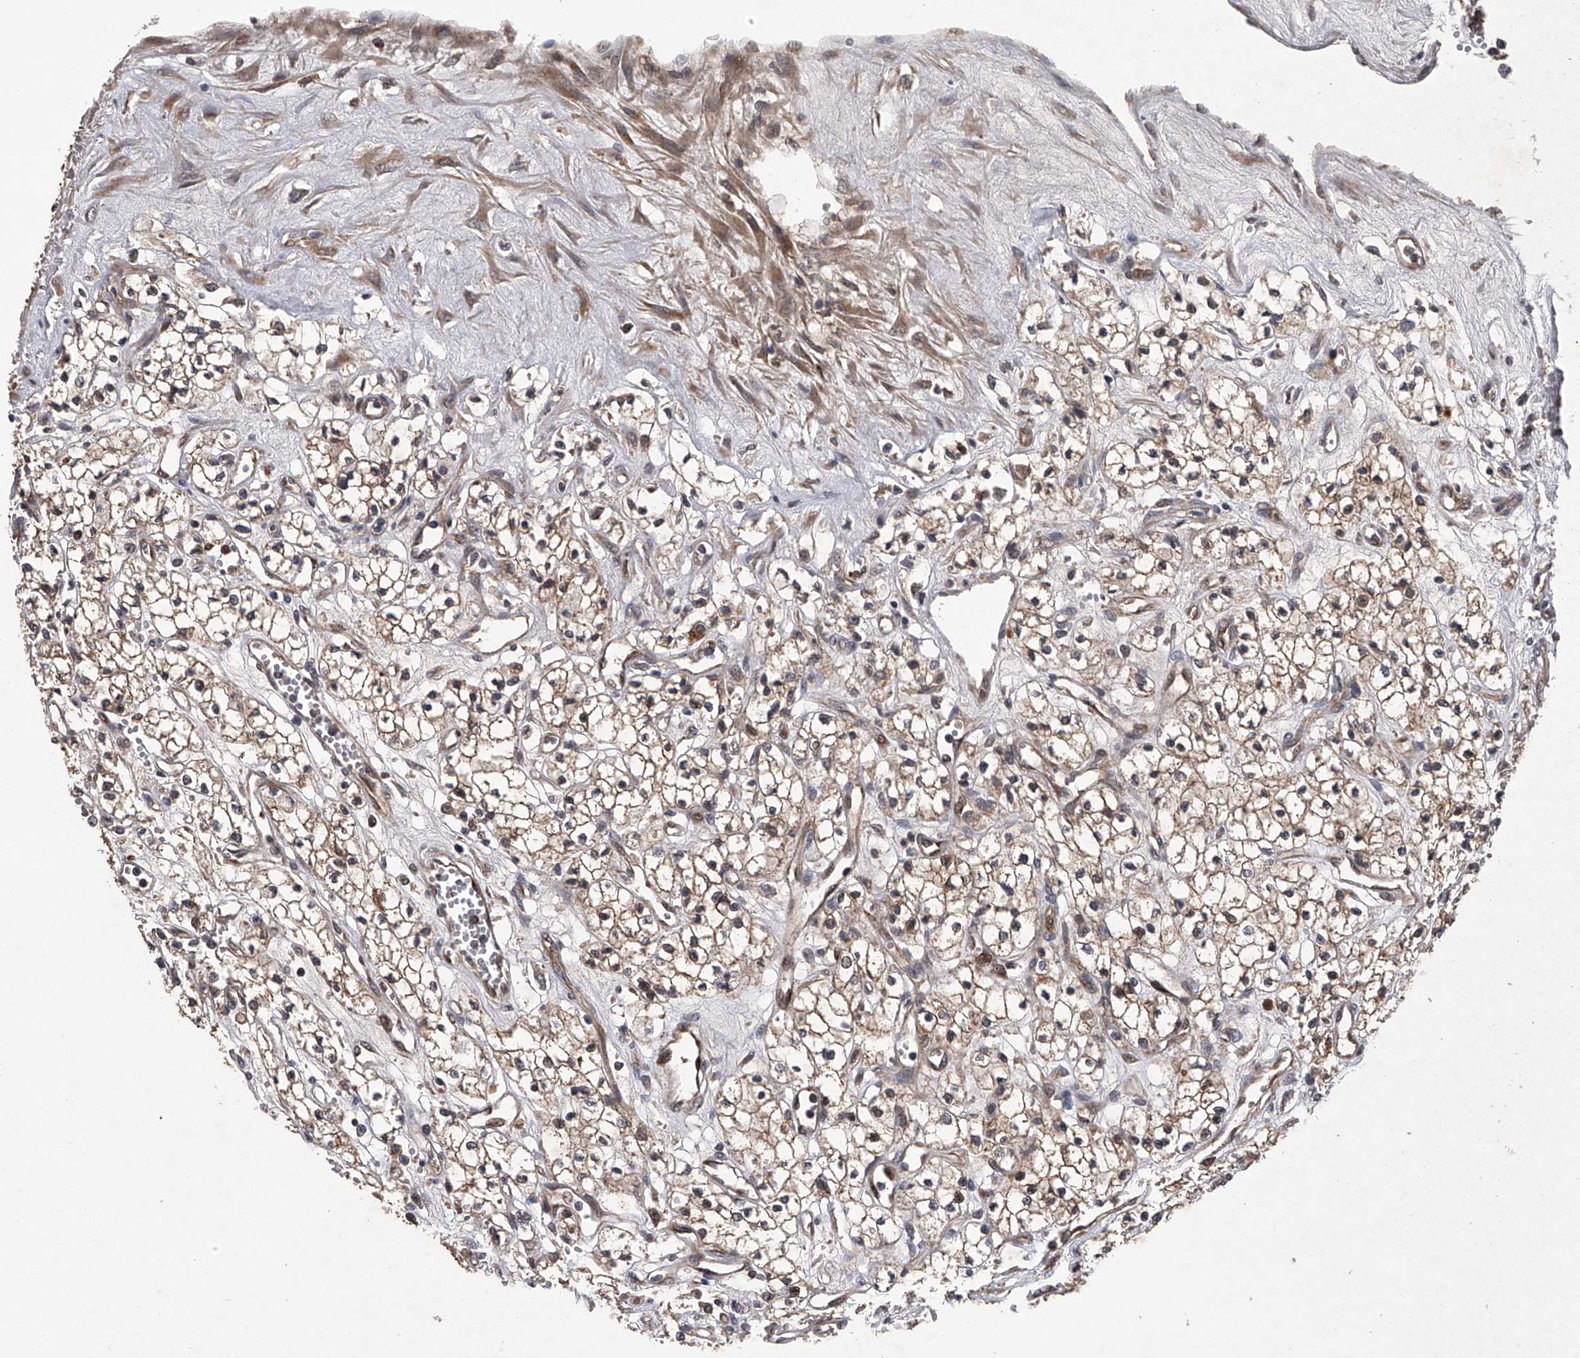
{"staining": {"intensity": "moderate", "quantity": ">75%", "location": "cytoplasmic/membranous"}, "tissue": "renal cancer", "cell_type": "Tumor cells", "image_type": "cancer", "snomed": [{"axis": "morphology", "description": "Adenocarcinoma, NOS"}, {"axis": "topography", "description": "Kidney"}], "caption": "Human adenocarcinoma (renal) stained with a brown dye shows moderate cytoplasmic/membranous positive staining in approximately >75% of tumor cells.", "gene": "MAP3K11", "patient": {"sex": "male", "age": 59}}